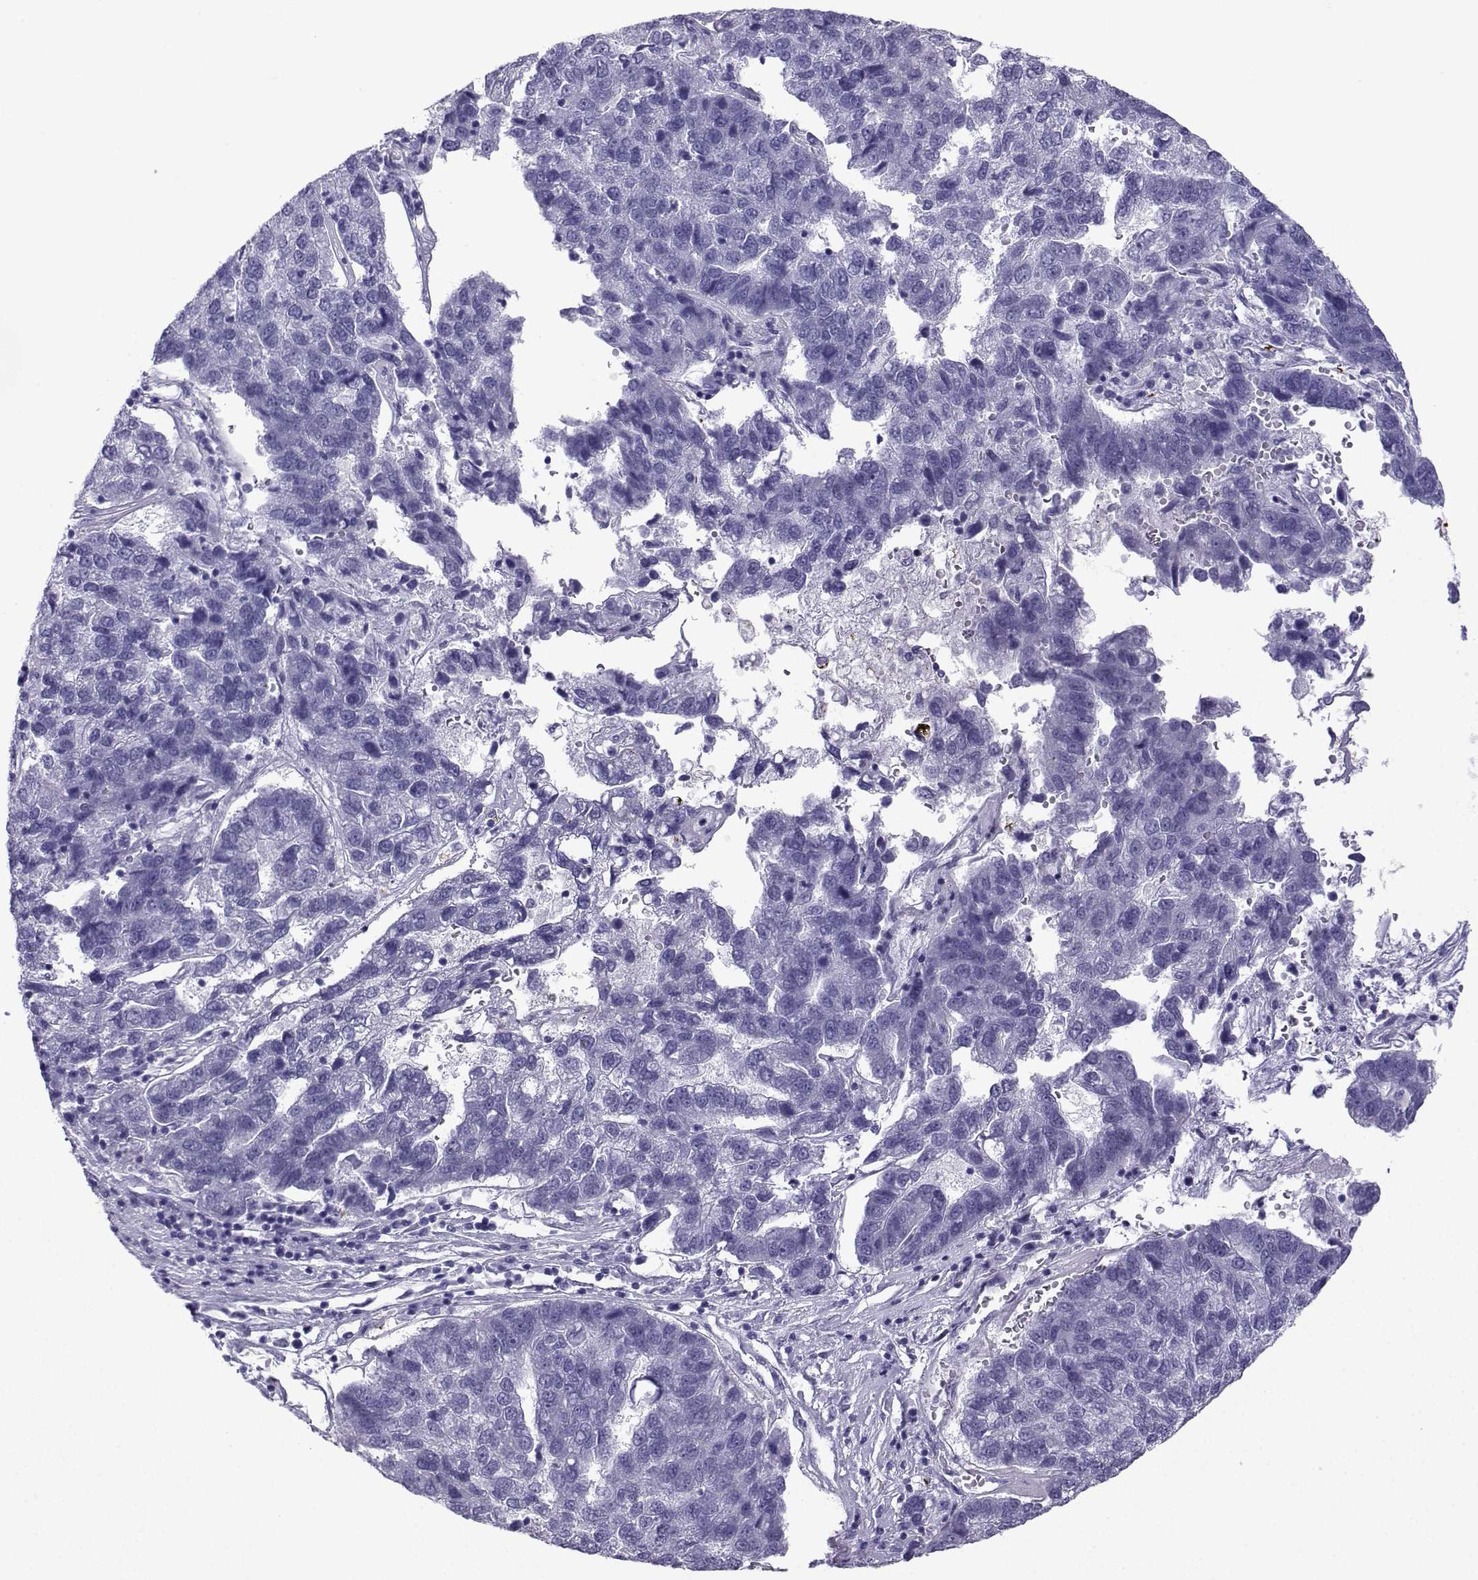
{"staining": {"intensity": "negative", "quantity": "none", "location": "none"}, "tissue": "pancreatic cancer", "cell_type": "Tumor cells", "image_type": "cancer", "snomed": [{"axis": "morphology", "description": "Adenocarcinoma, NOS"}, {"axis": "topography", "description": "Pancreas"}], "caption": "Tumor cells are negative for protein expression in human pancreatic adenocarcinoma.", "gene": "CD109", "patient": {"sex": "female", "age": 61}}